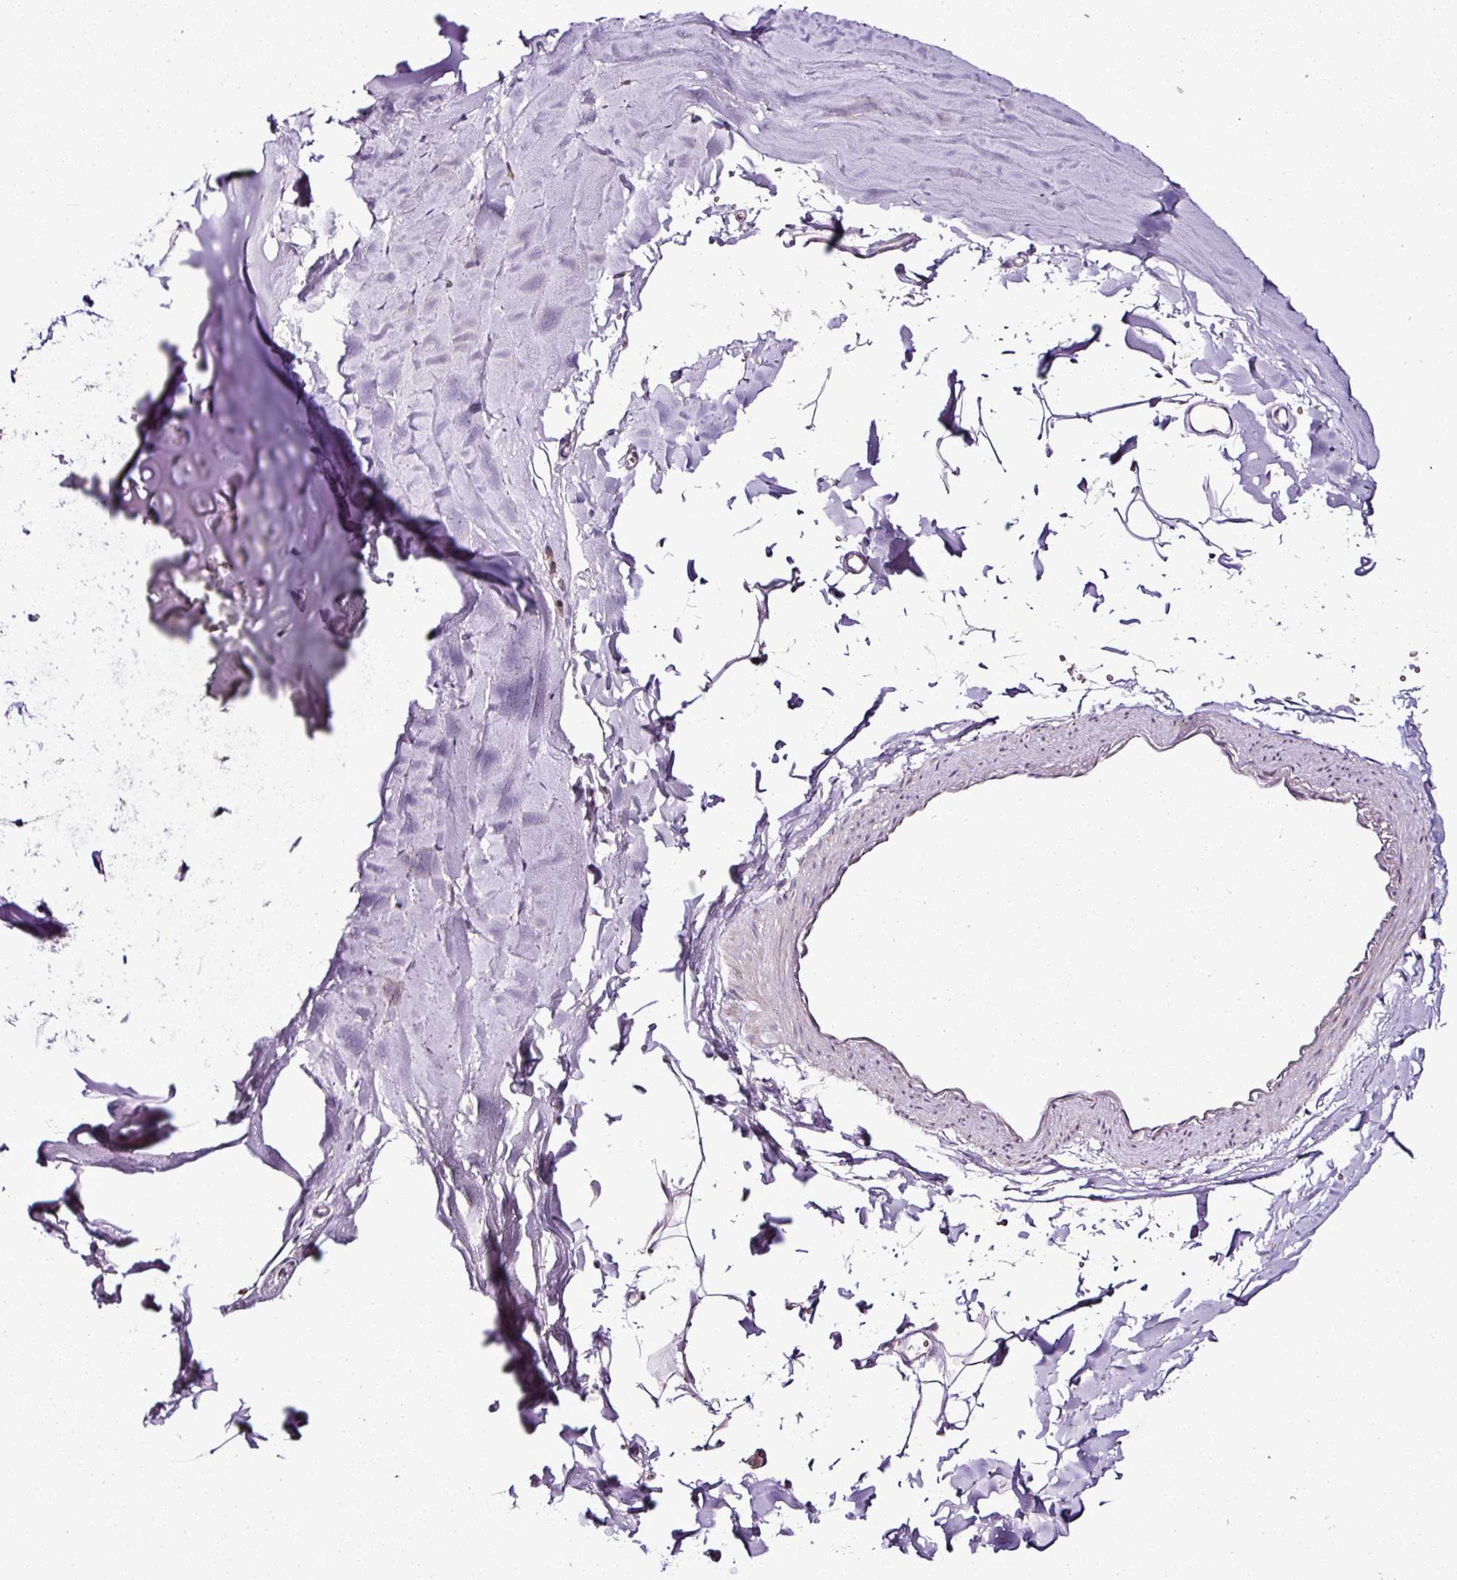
{"staining": {"intensity": "negative", "quantity": "none", "location": "none"}, "tissue": "adipose tissue", "cell_type": "Adipocytes", "image_type": "normal", "snomed": [{"axis": "morphology", "description": "Normal tissue, NOS"}, {"axis": "topography", "description": "Cartilage tissue"}, {"axis": "topography", "description": "Bronchus"}, {"axis": "topography", "description": "Peripheral nerve tissue"}], "caption": "Immunohistochemical staining of normal human adipose tissue reveals no significant expression in adipocytes. Brightfield microscopy of immunohistochemistry stained with DAB (3,3'-diaminobenzidine) (brown) and hematoxylin (blue), captured at high magnification.", "gene": "DPAGT1", "patient": {"sex": "female", "age": 59}}